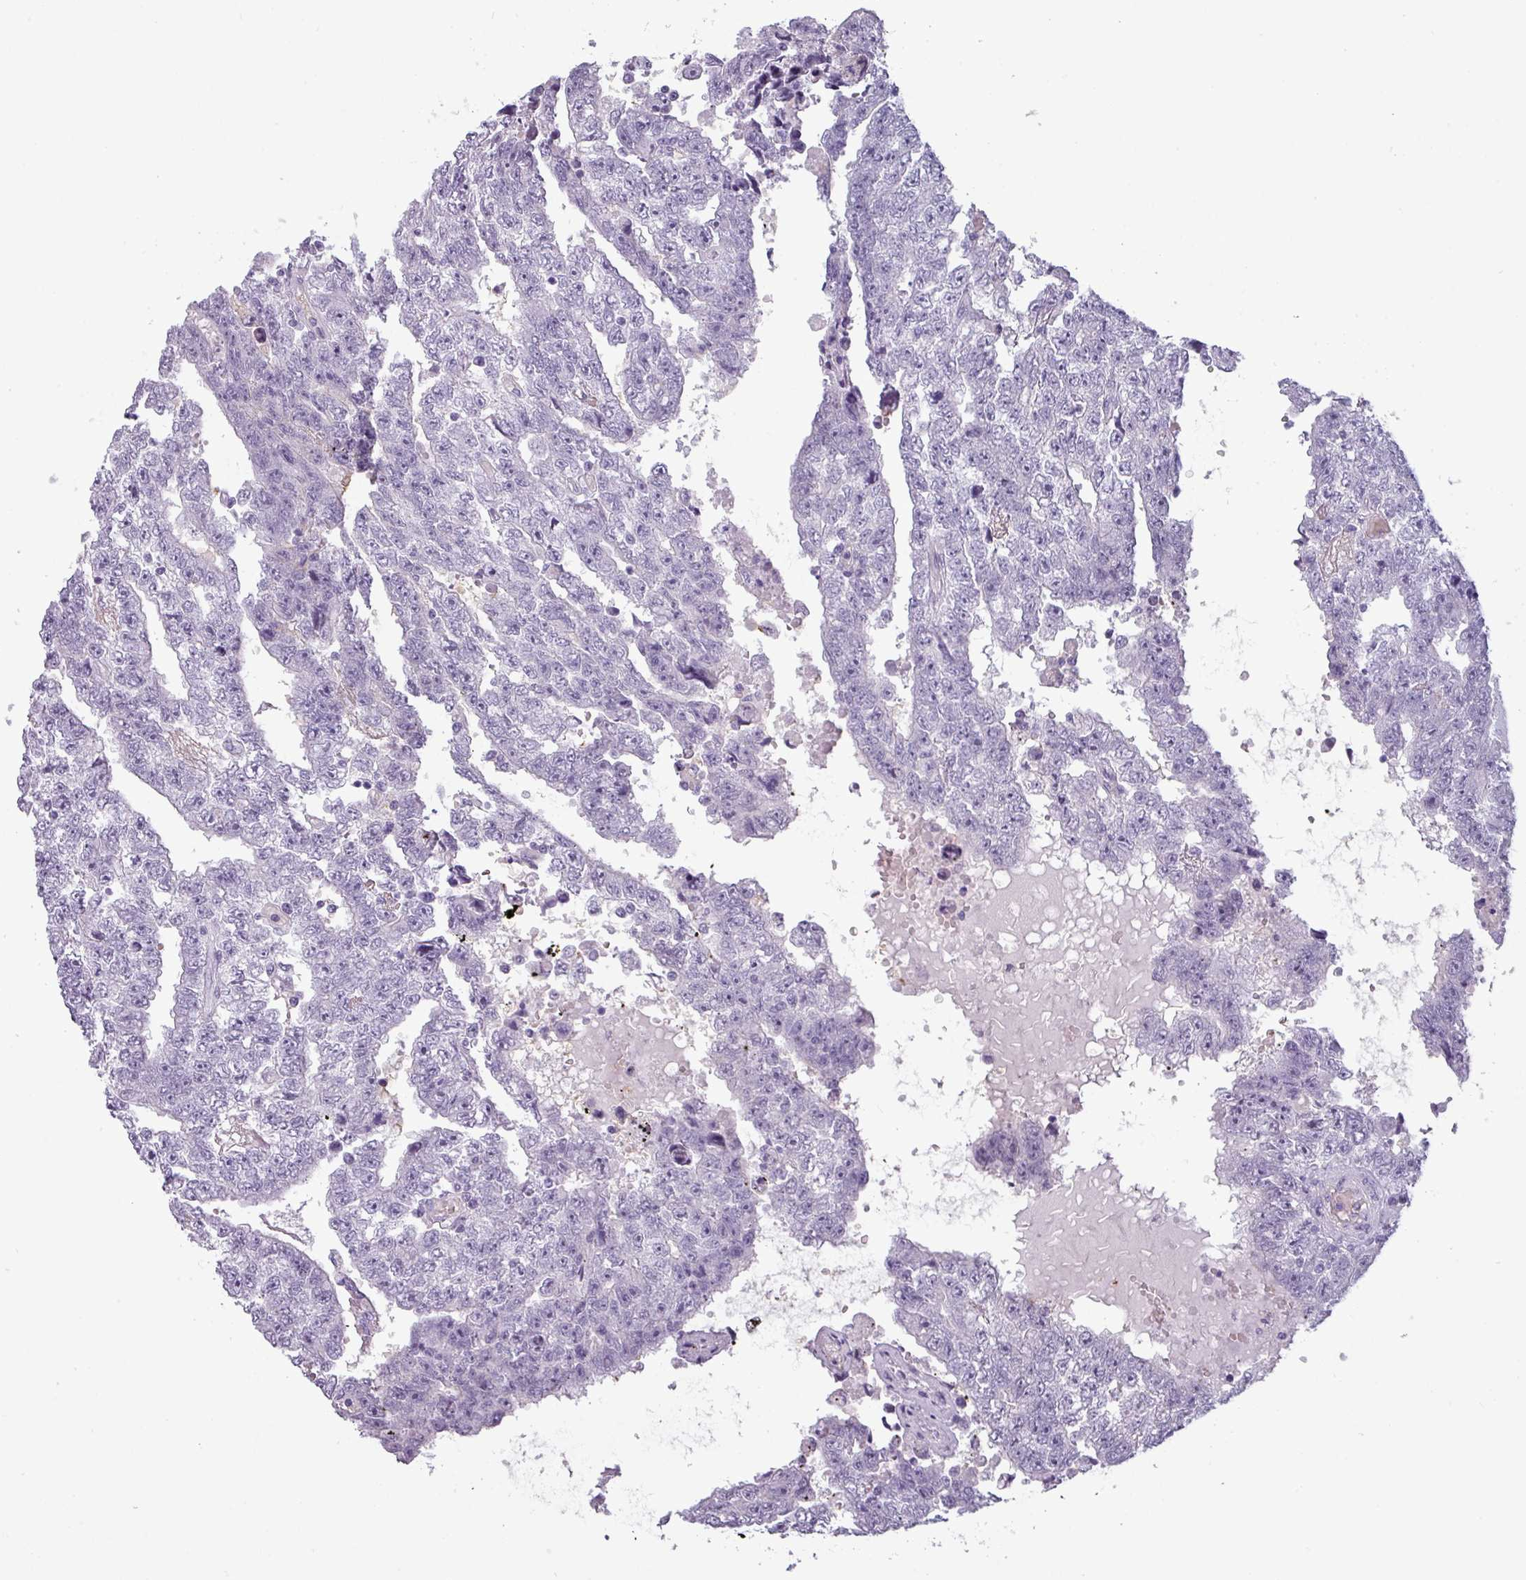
{"staining": {"intensity": "negative", "quantity": "none", "location": "none"}, "tissue": "testis cancer", "cell_type": "Tumor cells", "image_type": "cancer", "snomed": [{"axis": "morphology", "description": "Carcinoma, Embryonal, NOS"}, {"axis": "topography", "description": "Testis"}], "caption": "Immunohistochemical staining of embryonal carcinoma (testis) demonstrates no significant expression in tumor cells.", "gene": "AREL1", "patient": {"sex": "male", "age": 25}}